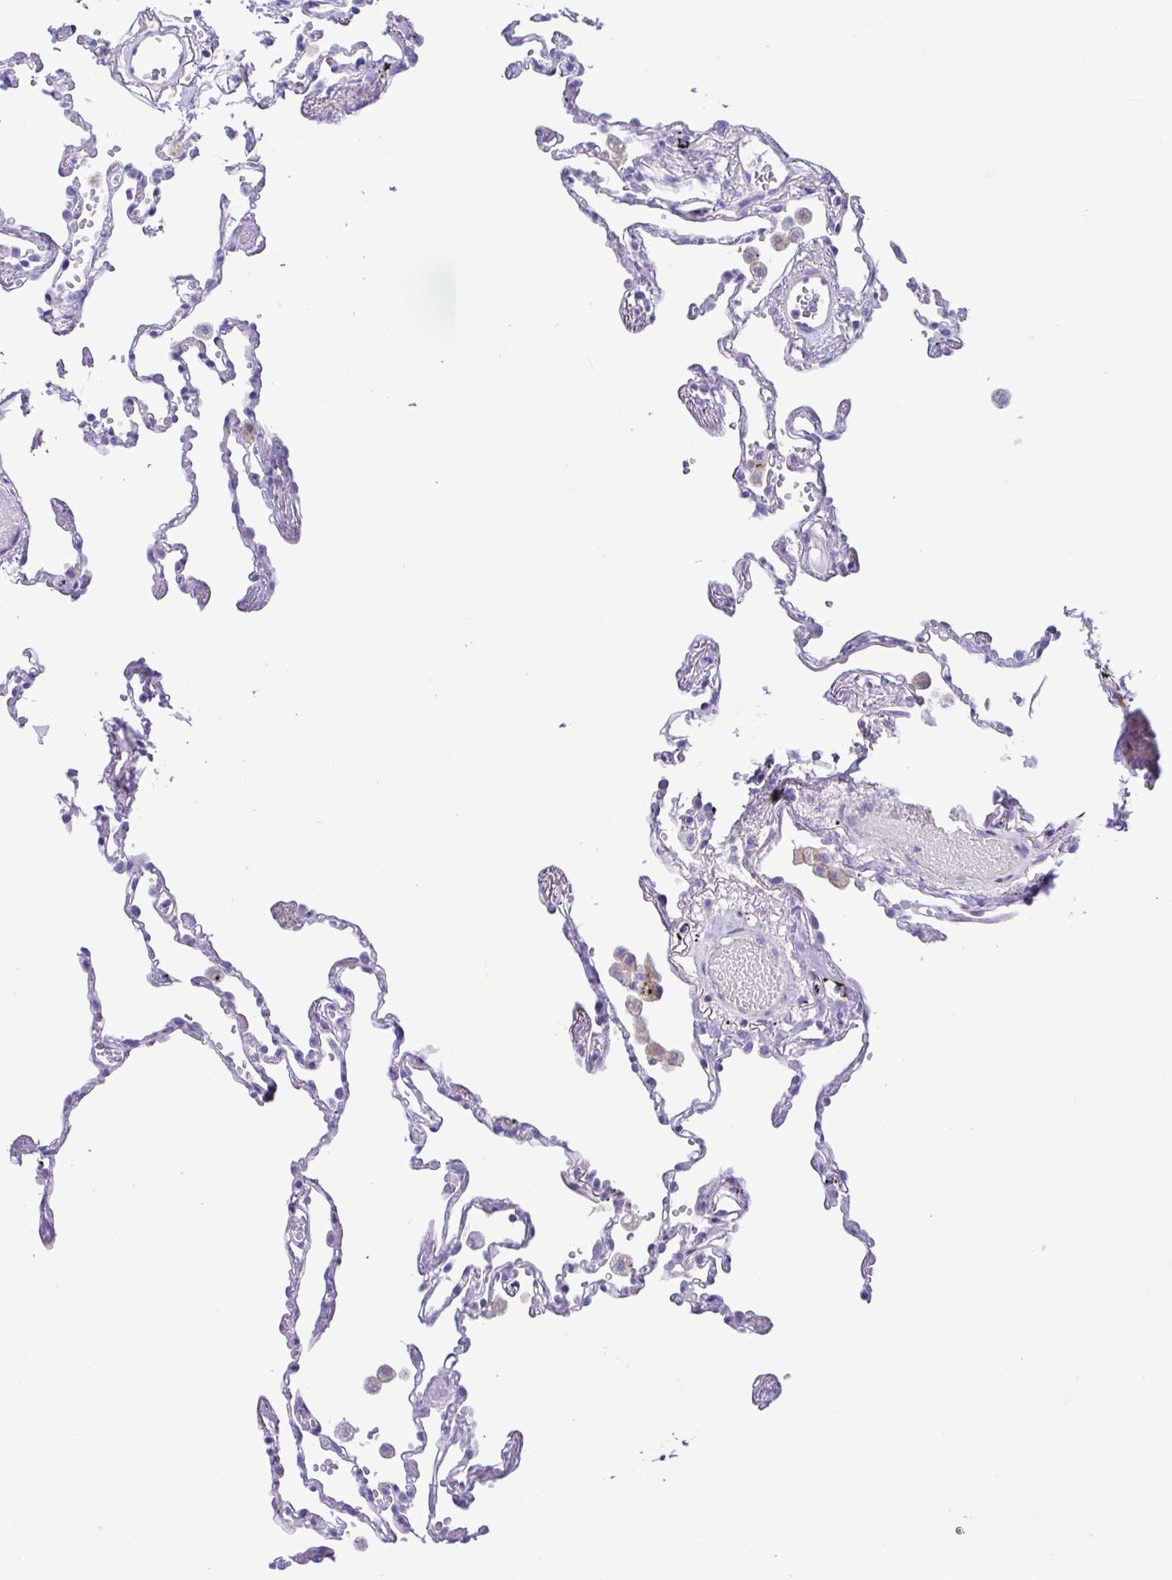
{"staining": {"intensity": "negative", "quantity": "none", "location": "none"}, "tissue": "lung", "cell_type": "Alveolar cells", "image_type": "normal", "snomed": [{"axis": "morphology", "description": "Normal tissue, NOS"}, {"axis": "topography", "description": "Lung"}], "caption": "Image shows no significant protein positivity in alveolar cells of normal lung. Nuclei are stained in blue.", "gene": "GPR182", "patient": {"sex": "female", "age": 67}}